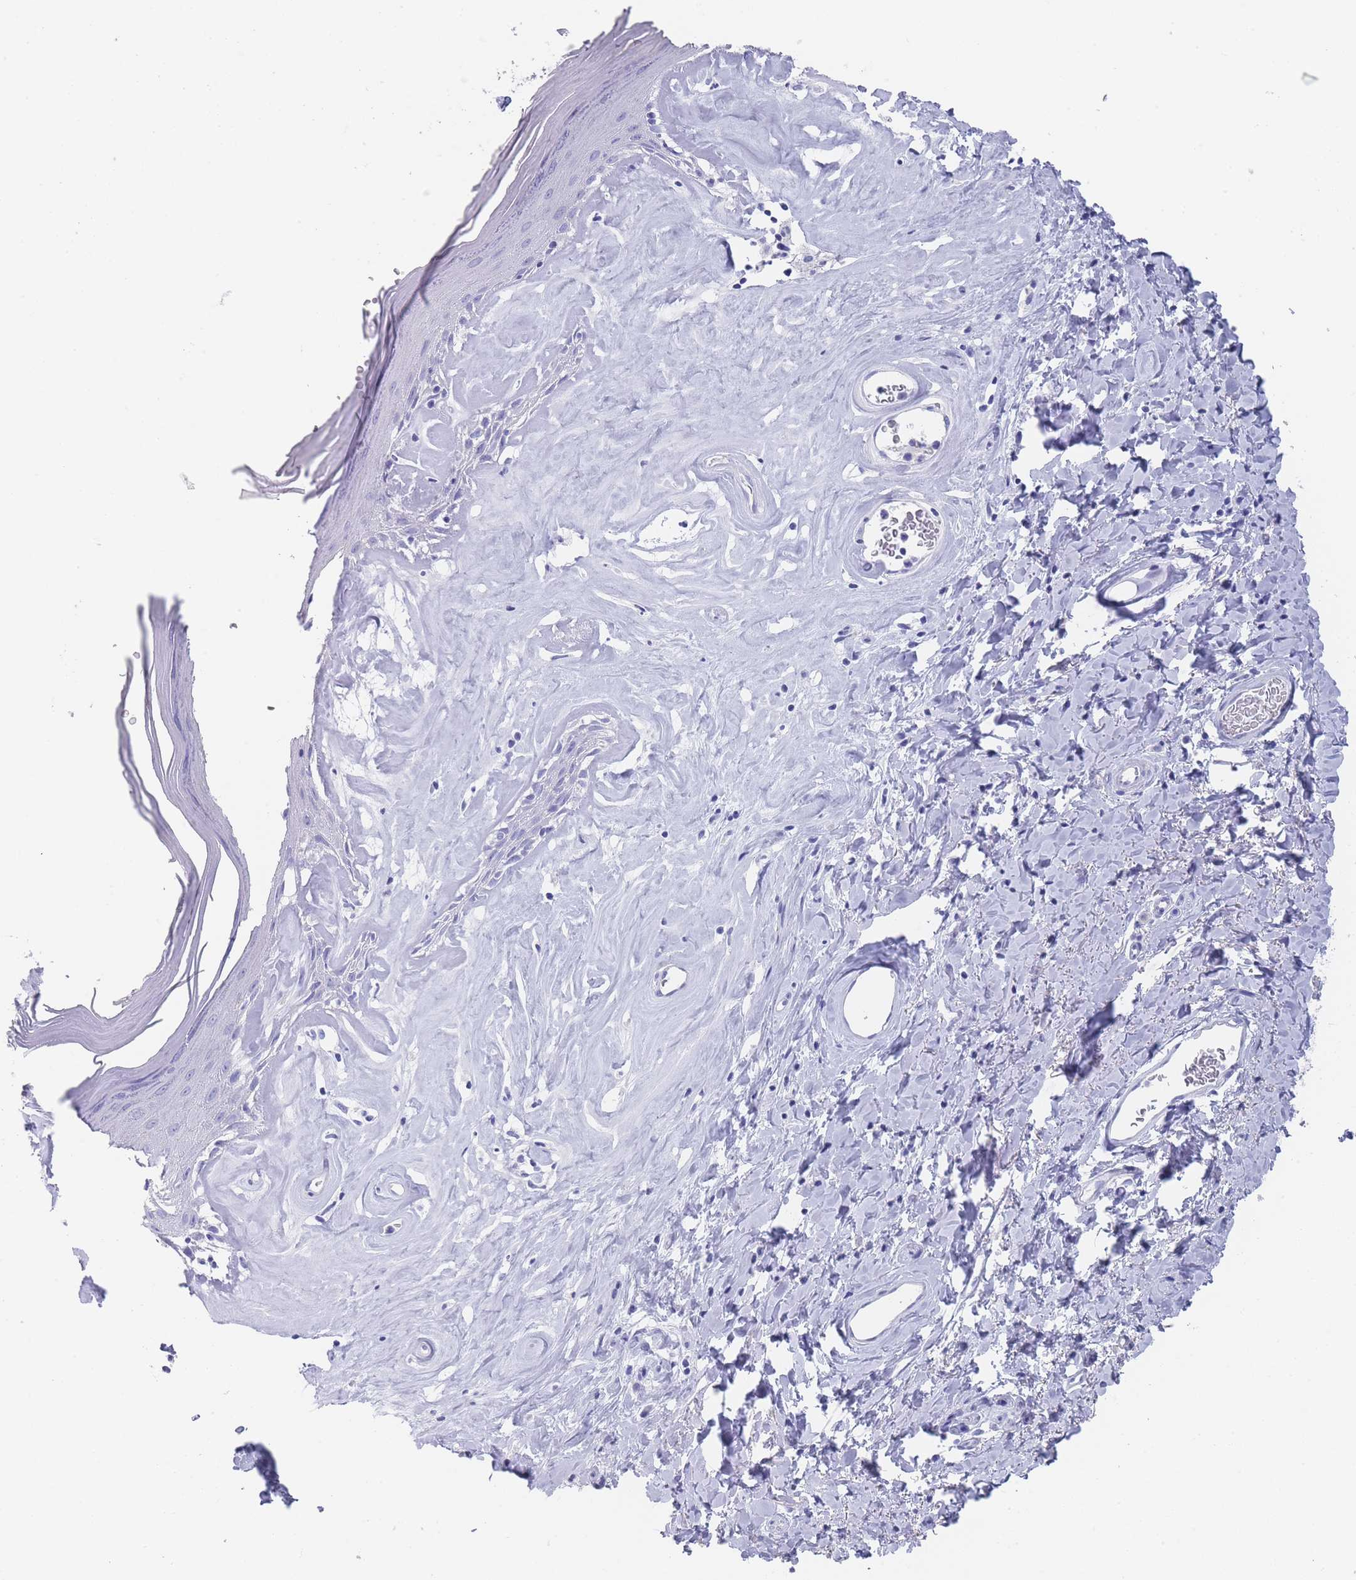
{"staining": {"intensity": "strong", "quantity": "25%-75%", "location": "cytoplasmic/membranous"}, "tissue": "skin", "cell_type": "Epidermal cells", "image_type": "normal", "snomed": [{"axis": "morphology", "description": "Normal tissue, NOS"}, {"axis": "morphology", "description": "Inflammation, NOS"}, {"axis": "topography", "description": "Vulva"}], "caption": "IHC micrograph of normal skin stained for a protein (brown), which displays high levels of strong cytoplasmic/membranous expression in about 25%-75% of epidermal cells.", "gene": "RAB2B", "patient": {"sex": "female", "age": 86}}